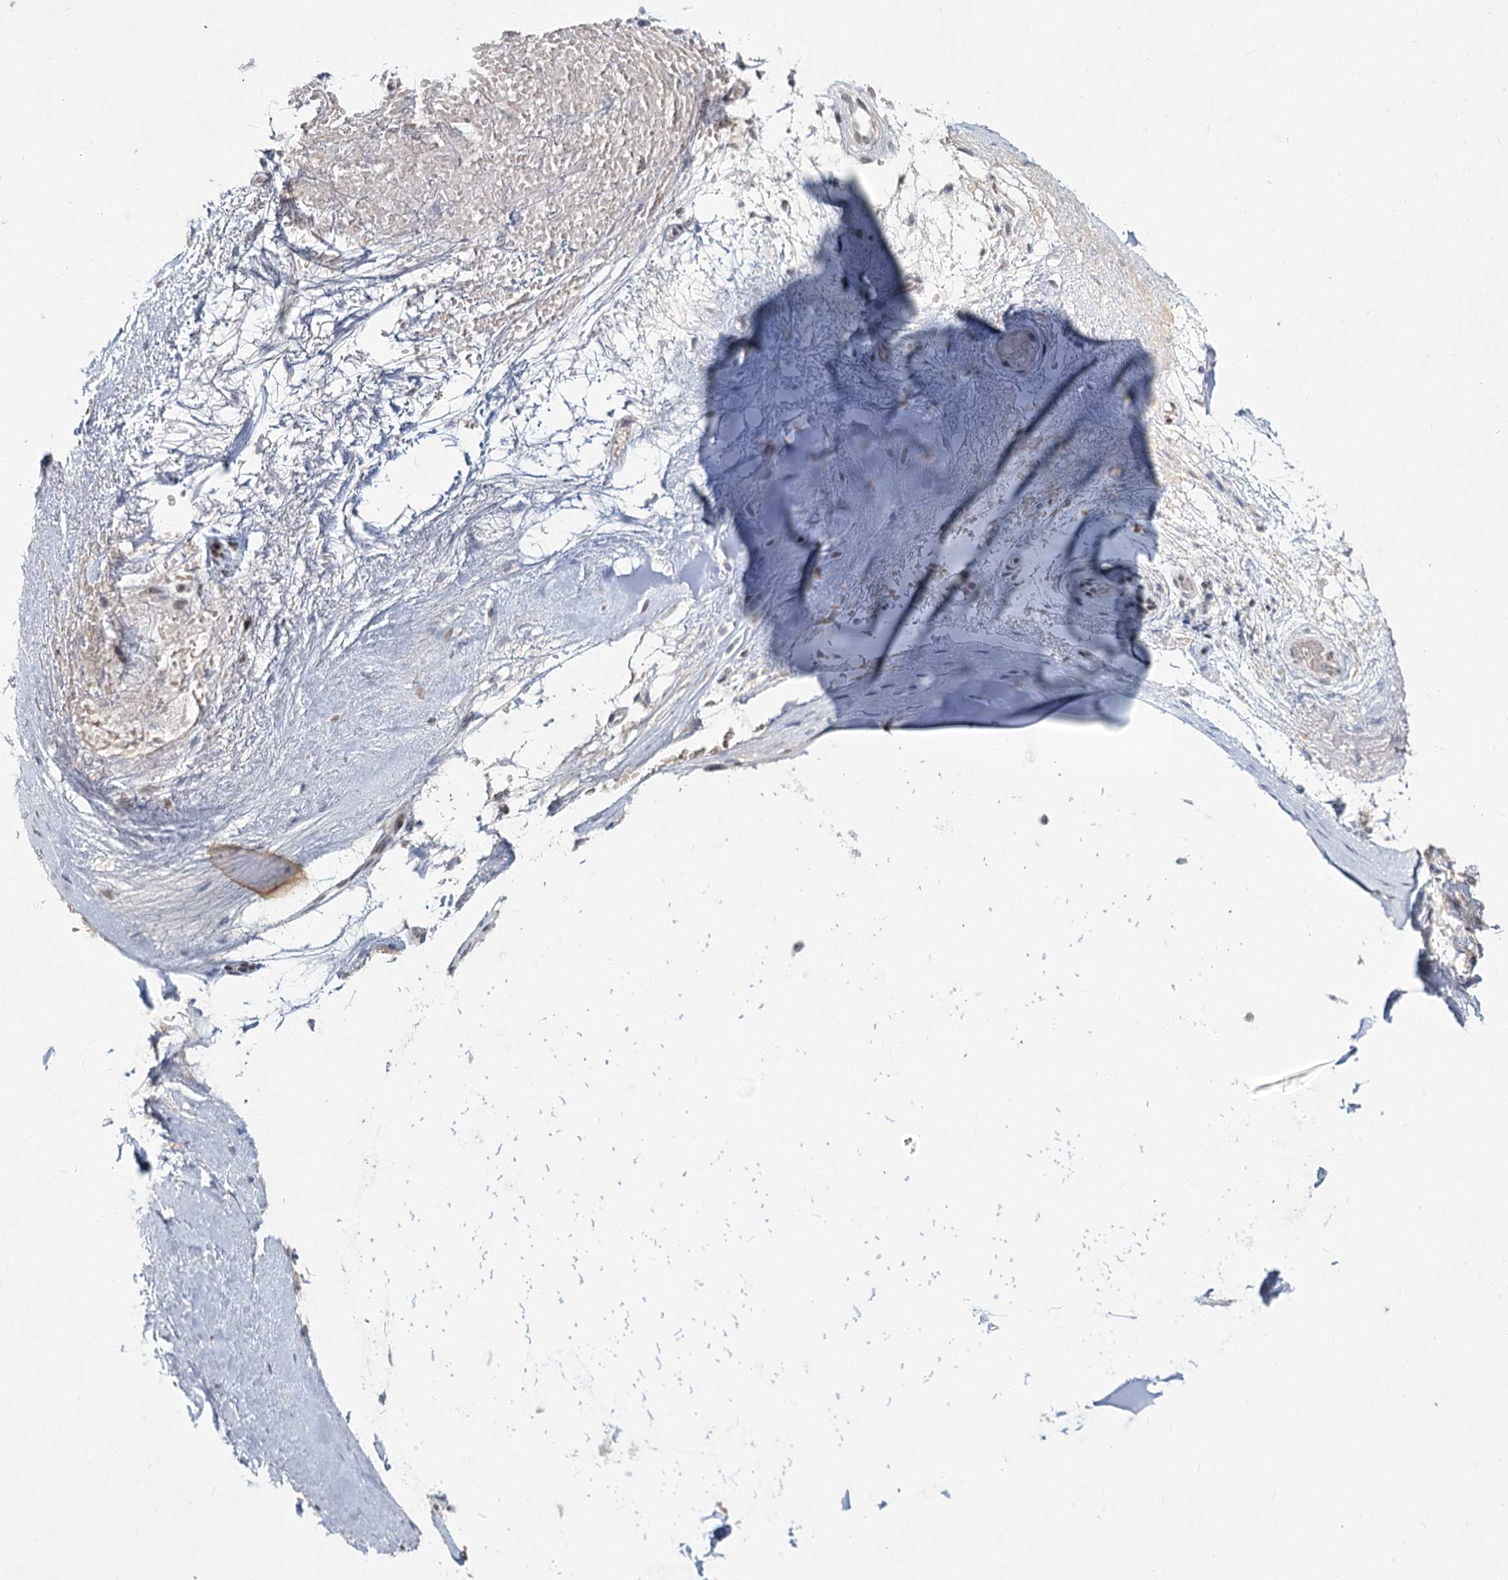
{"staining": {"intensity": "negative", "quantity": "none", "location": "none"}, "tissue": "adipose tissue", "cell_type": "Adipocytes", "image_type": "normal", "snomed": [{"axis": "morphology", "description": "Normal tissue, NOS"}, {"axis": "morphology", "description": "Basal cell carcinoma"}, {"axis": "topography", "description": "Cartilage tissue"}, {"axis": "topography", "description": "Nasopharynx"}, {"axis": "topography", "description": "Oral tissue"}], "caption": "A micrograph of adipose tissue stained for a protein demonstrates no brown staining in adipocytes. Nuclei are stained in blue.", "gene": "LY6G5C", "patient": {"sex": "female", "age": 77}}